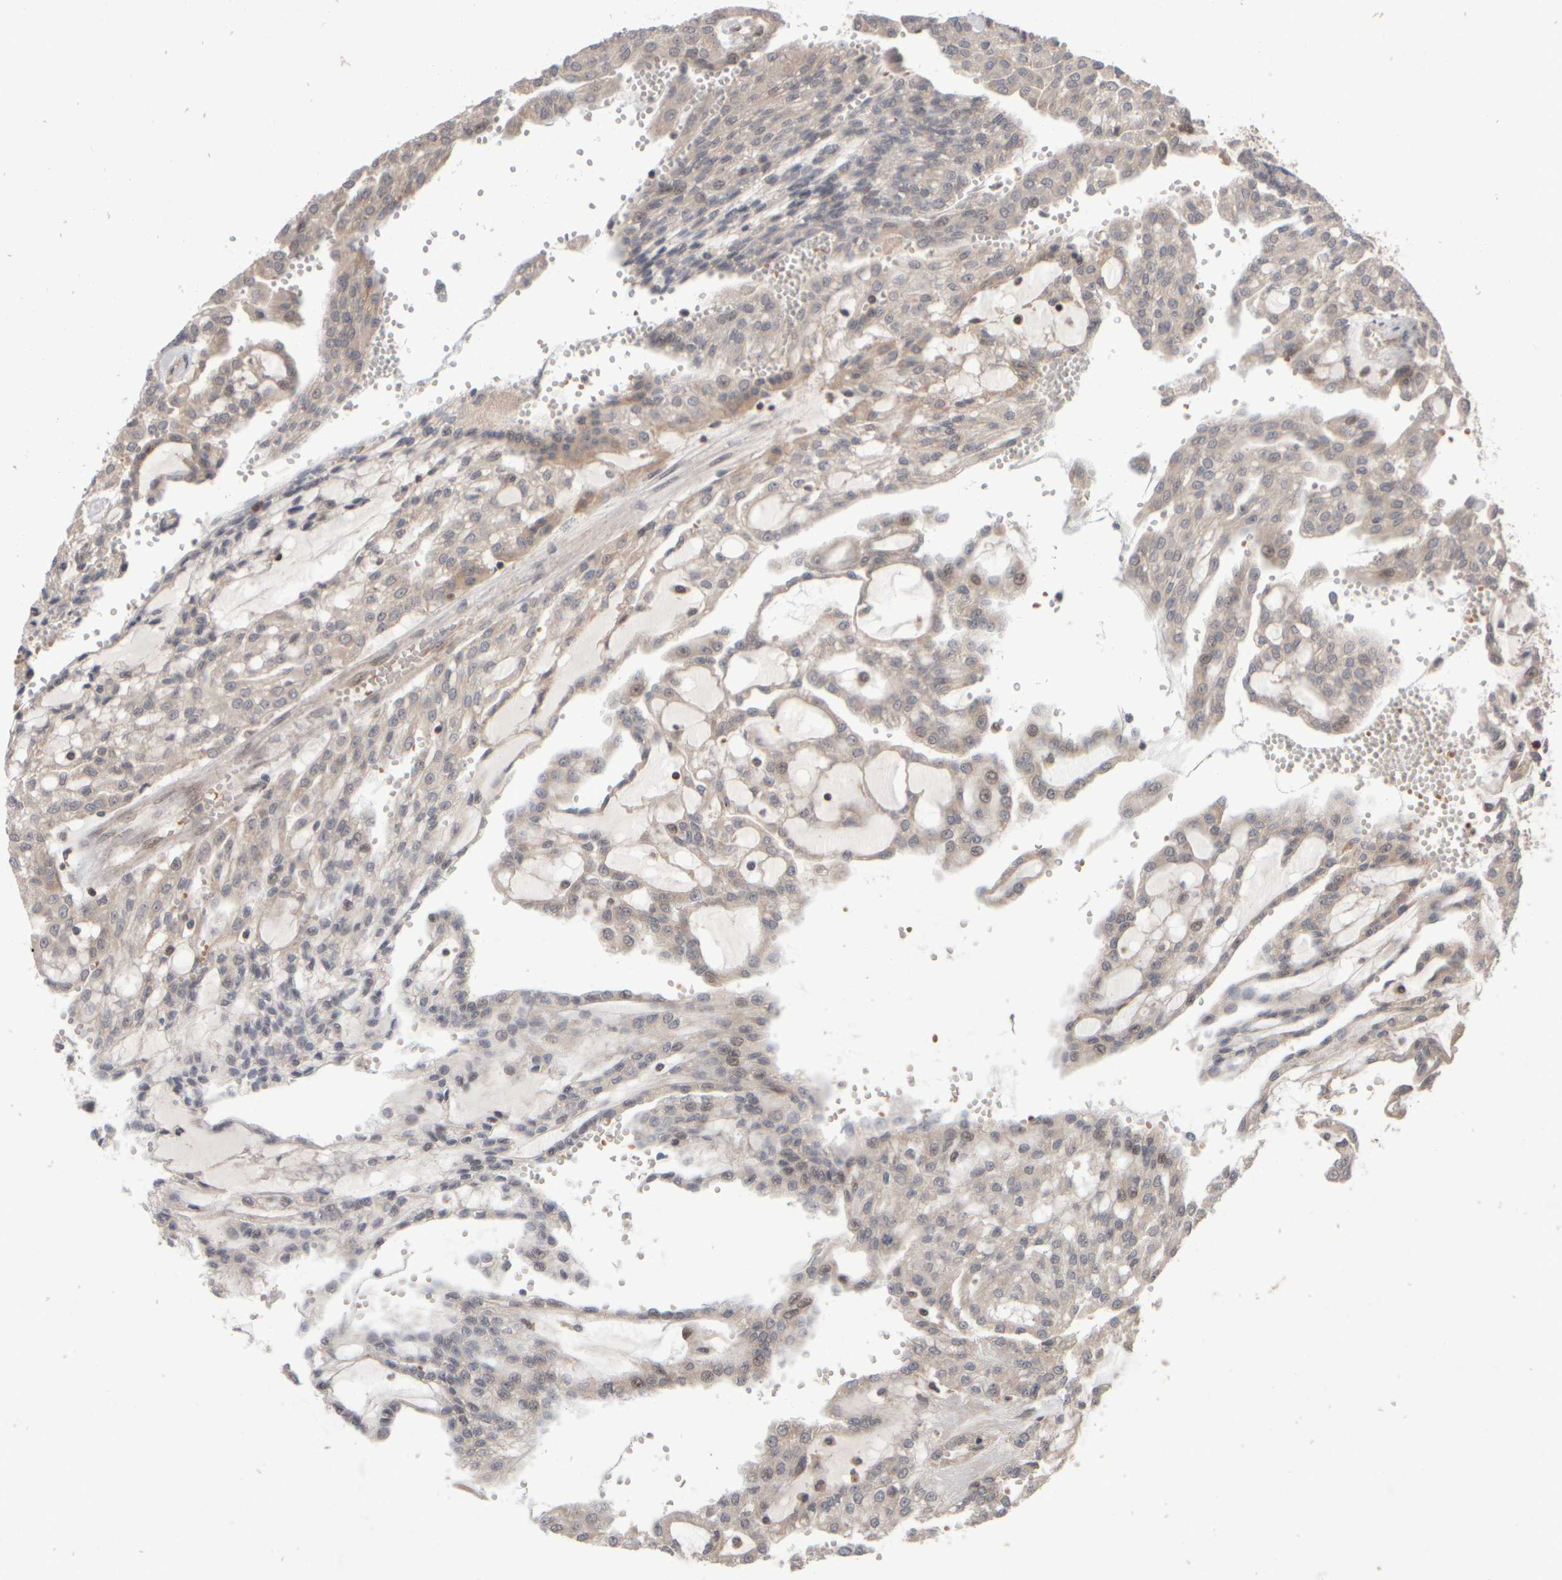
{"staining": {"intensity": "negative", "quantity": "none", "location": "none"}, "tissue": "renal cancer", "cell_type": "Tumor cells", "image_type": "cancer", "snomed": [{"axis": "morphology", "description": "Adenocarcinoma, NOS"}, {"axis": "topography", "description": "Kidney"}], "caption": "Renal adenocarcinoma stained for a protein using immunohistochemistry displays no expression tumor cells.", "gene": "ABHD11", "patient": {"sex": "male", "age": 63}}